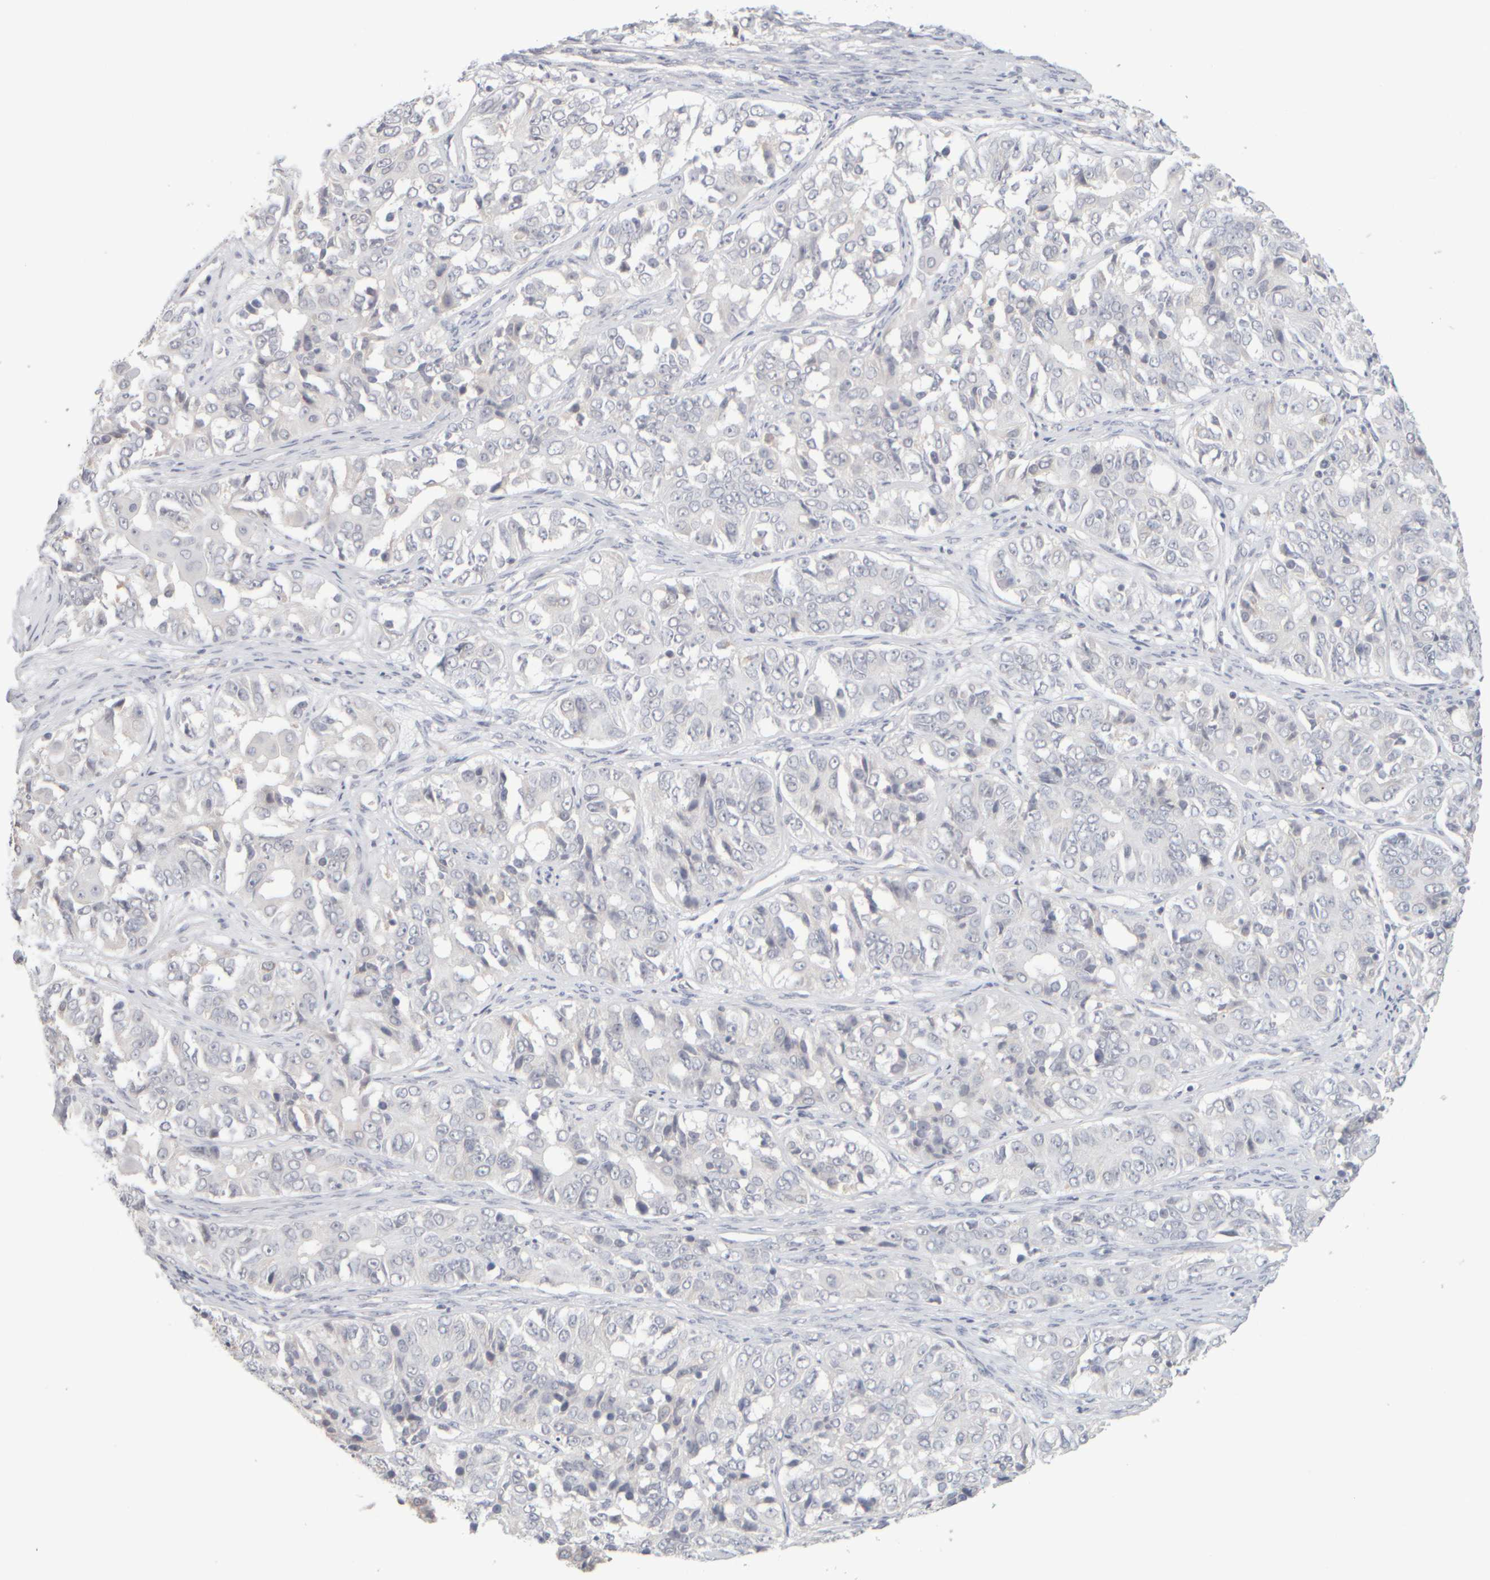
{"staining": {"intensity": "negative", "quantity": "none", "location": "none"}, "tissue": "ovarian cancer", "cell_type": "Tumor cells", "image_type": "cancer", "snomed": [{"axis": "morphology", "description": "Carcinoma, endometroid"}, {"axis": "topography", "description": "Ovary"}], "caption": "Tumor cells are negative for protein expression in human ovarian cancer.", "gene": "ZNF112", "patient": {"sex": "female", "age": 51}}